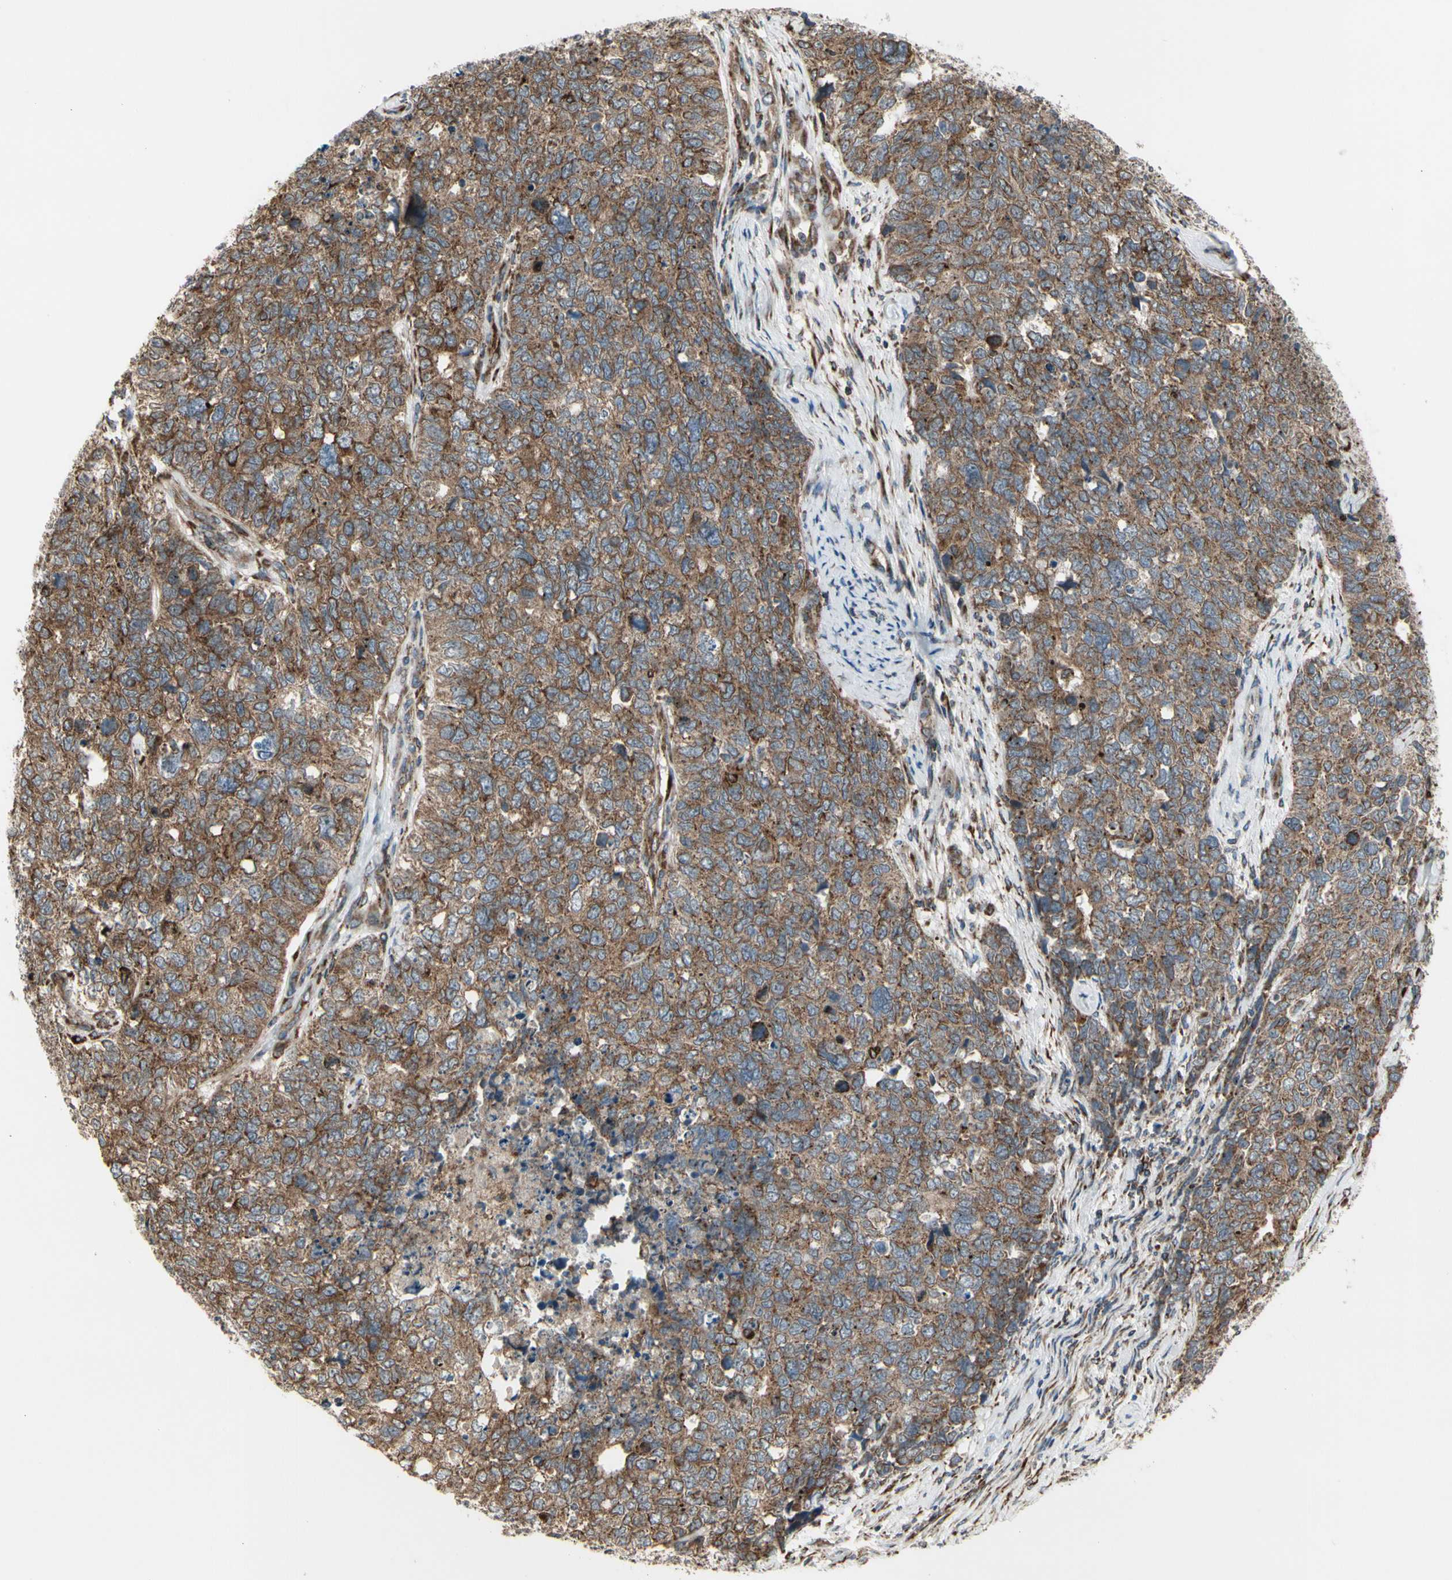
{"staining": {"intensity": "strong", "quantity": ">75%", "location": "cytoplasmic/membranous"}, "tissue": "cervical cancer", "cell_type": "Tumor cells", "image_type": "cancer", "snomed": [{"axis": "morphology", "description": "Squamous cell carcinoma, NOS"}, {"axis": "topography", "description": "Cervix"}], "caption": "Cervical squamous cell carcinoma stained with a protein marker demonstrates strong staining in tumor cells.", "gene": "SLC39A9", "patient": {"sex": "female", "age": 63}}